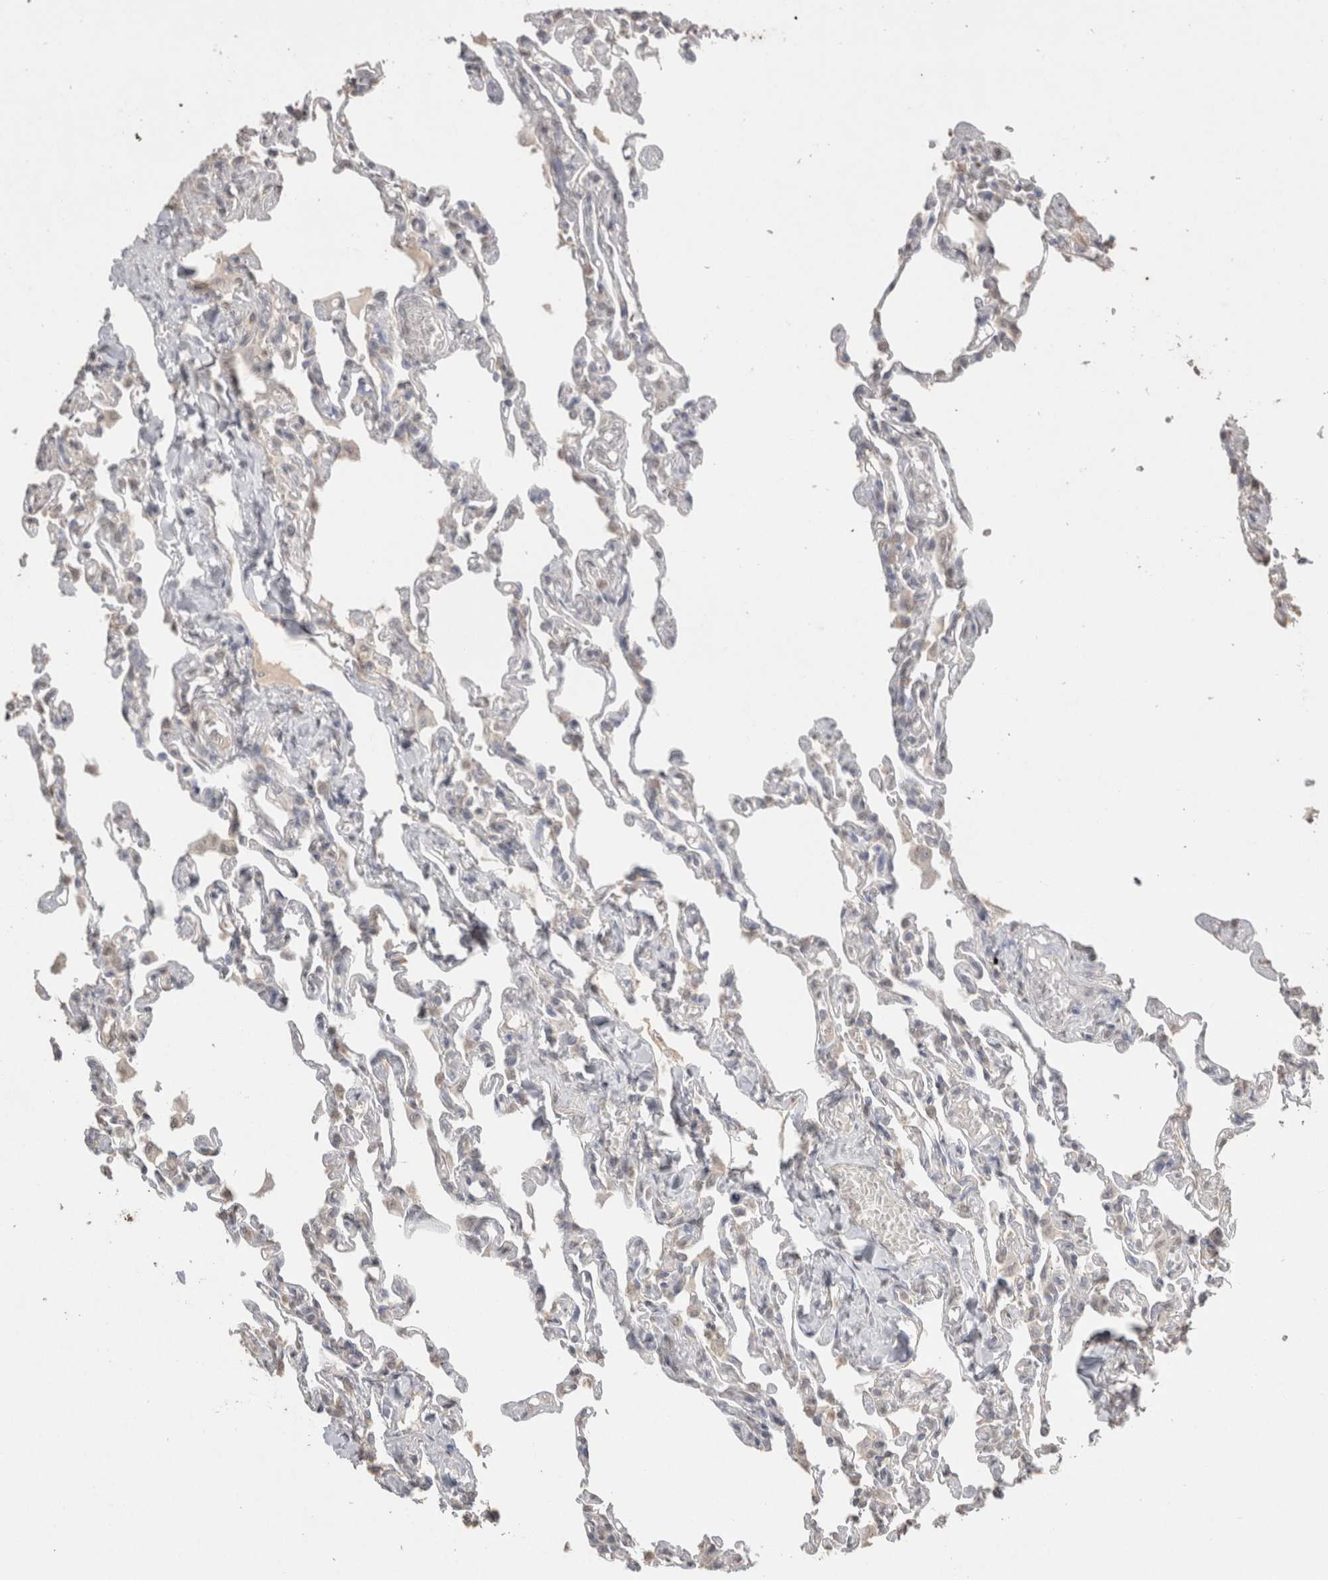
{"staining": {"intensity": "weak", "quantity": "<25%", "location": "cytoplasmic/membranous"}, "tissue": "lung", "cell_type": "Alveolar cells", "image_type": "normal", "snomed": [{"axis": "morphology", "description": "Normal tissue, NOS"}, {"axis": "topography", "description": "Lung"}], "caption": "The histopathology image demonstrates no staining of alveolar cells in normal lung.", "gene": "NAALADL2", "patient": {"sex": "male", "age": 21}}